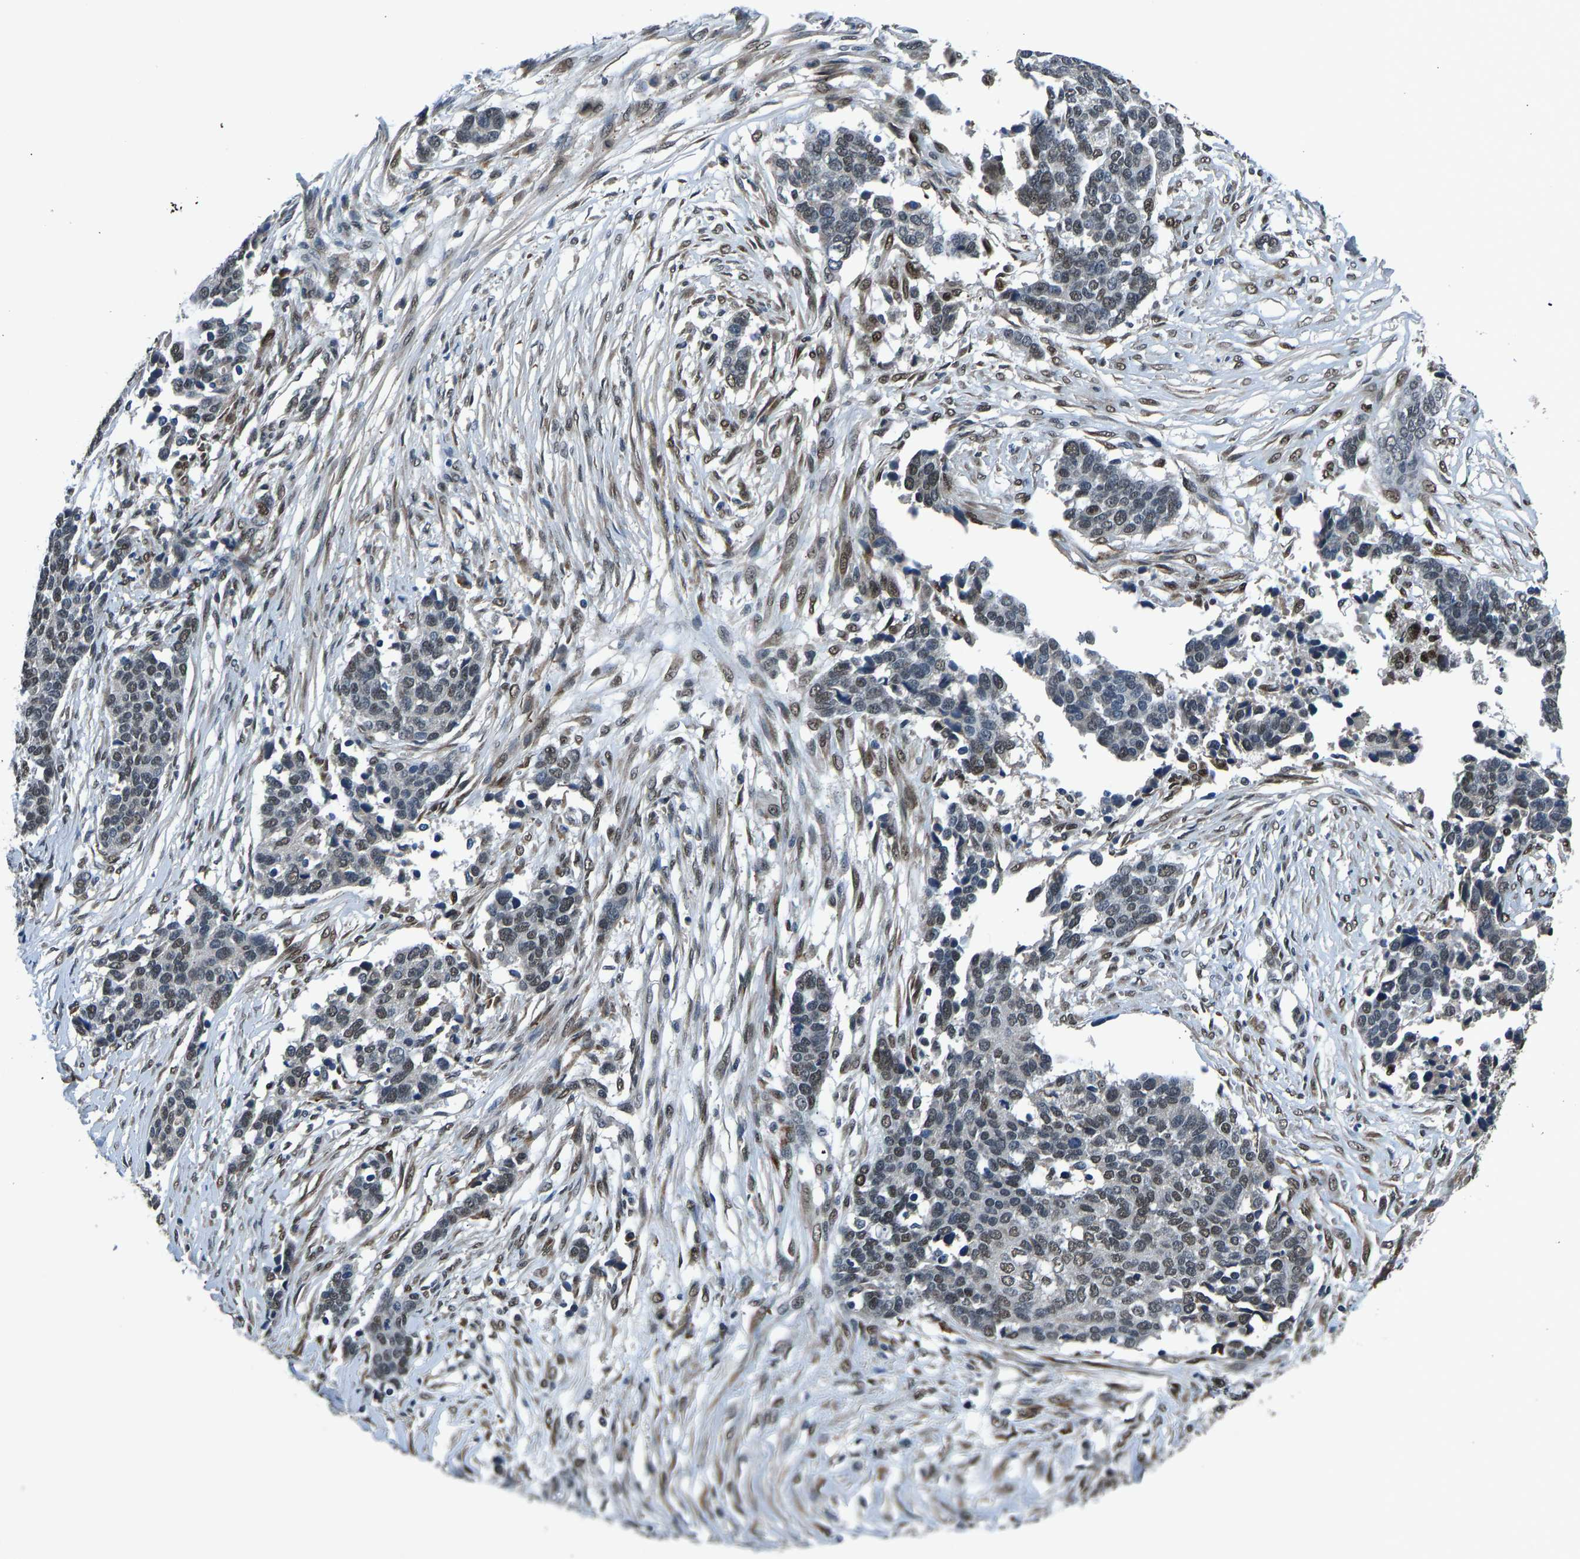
{"staining": {"intensity": "weak", "quantity": ">75%", "location": "nuclear"}, "tissue": "ovarian cancer", "cell_type": "Tumor cells", "image_type": "cancer", "snomed": [{"axis": "morphology", "description": "Cystadenocarcinoma, serous, NOS"}, {"axis": "topography", "description": "Ovary"}], "caption": "Serous cystadenocarcinoma (ovarian) stained for a protein (brown) demonstrates weak nuclear positive expression in about >75% of tumor cells.", "gene": "FOS", "patient": {"sex": "female", "age": 44}}